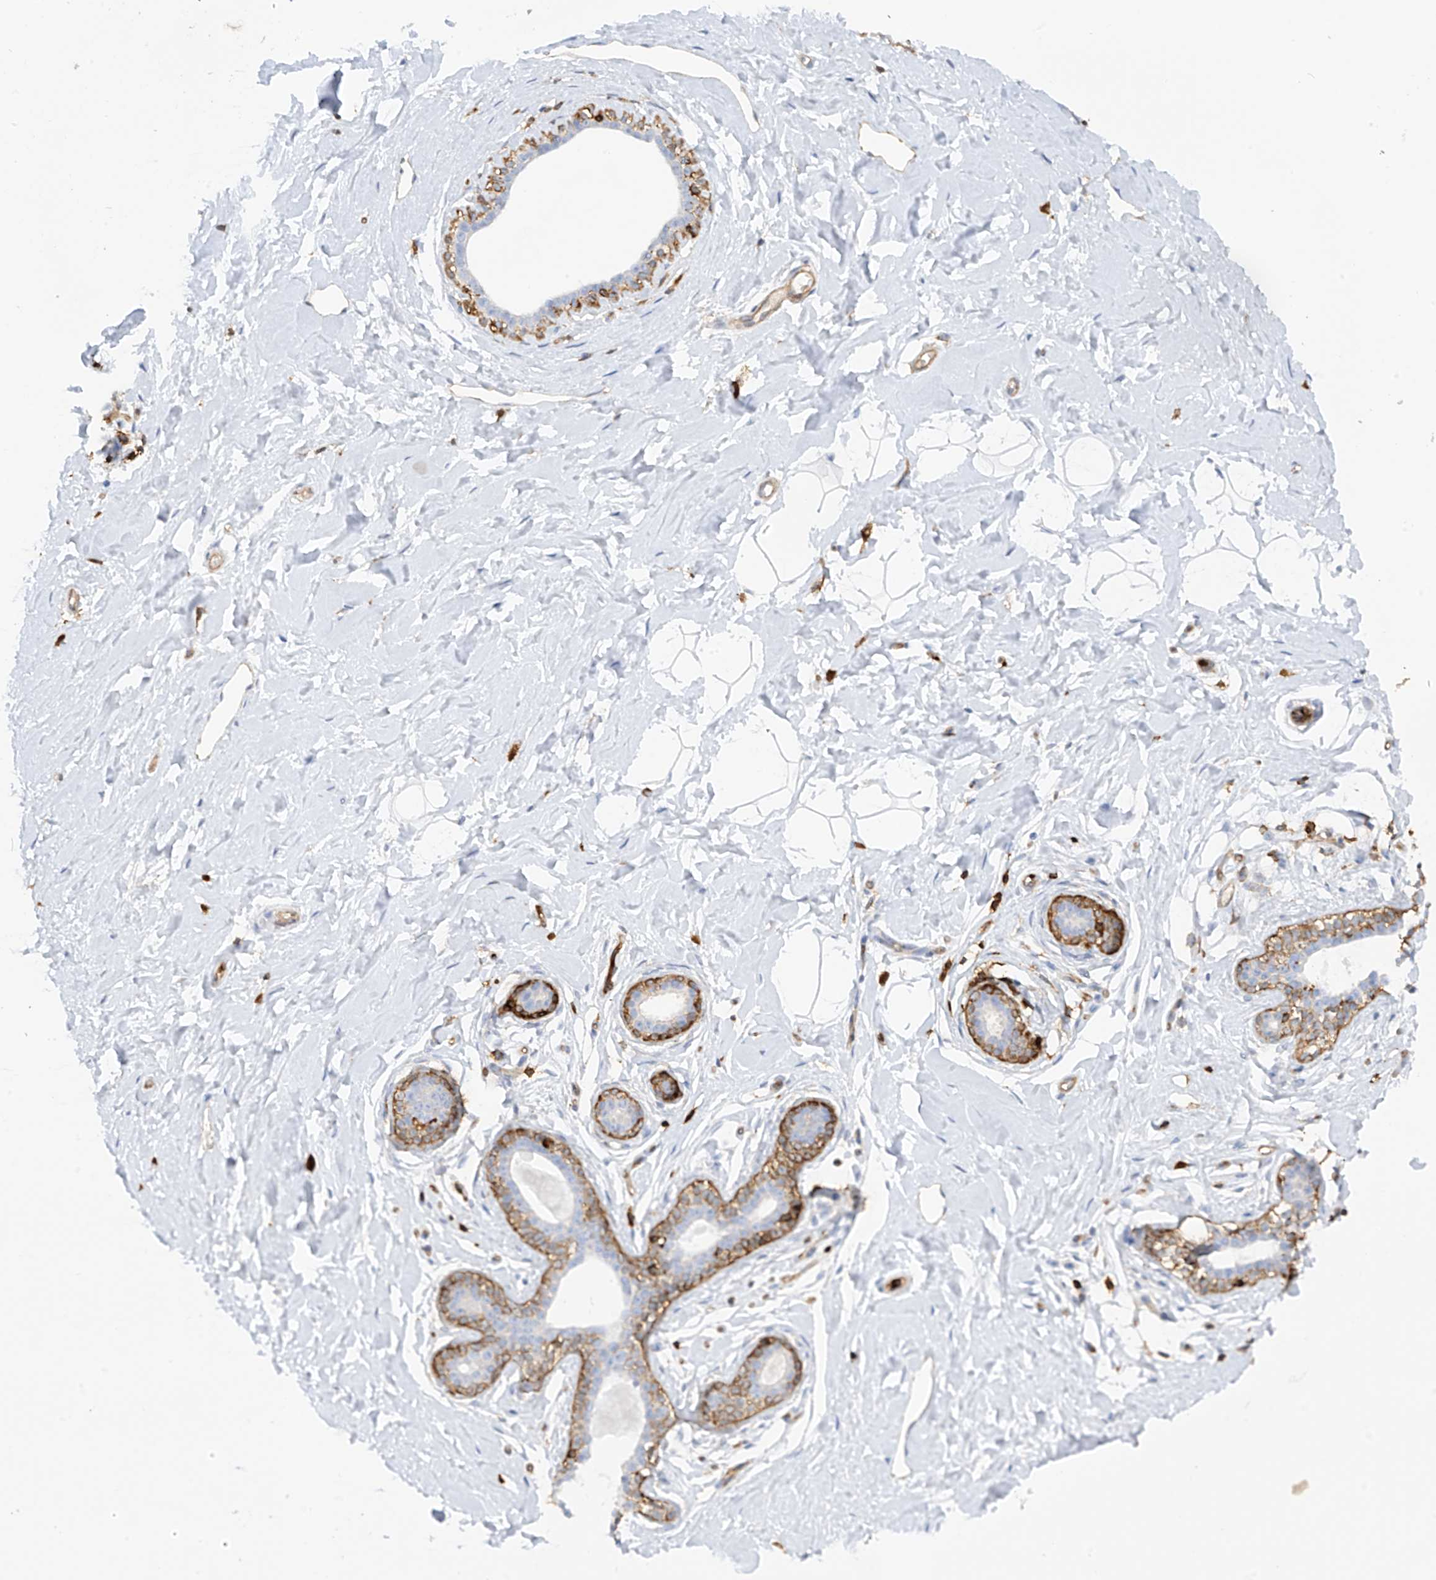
{"staining": {"intensity": "negative", "quantity": "none", "location": "none"}, "tissue": "breast", "cell_type": "Adipocytes", "image_type": "normal", "snomed": [{"axis": "morphology", "description": "Normal tissue, NOS"}, {"axis": "morphology", "description": "Adenoma, NOS"}, {"axis": "topography", "description": "Breast"}], "caption": "Histopathology image shows no protein positivity in adipocytes of normal breast.", "gene": "ARHGAP25", "patient": {"sex": "female", "age": 23}}